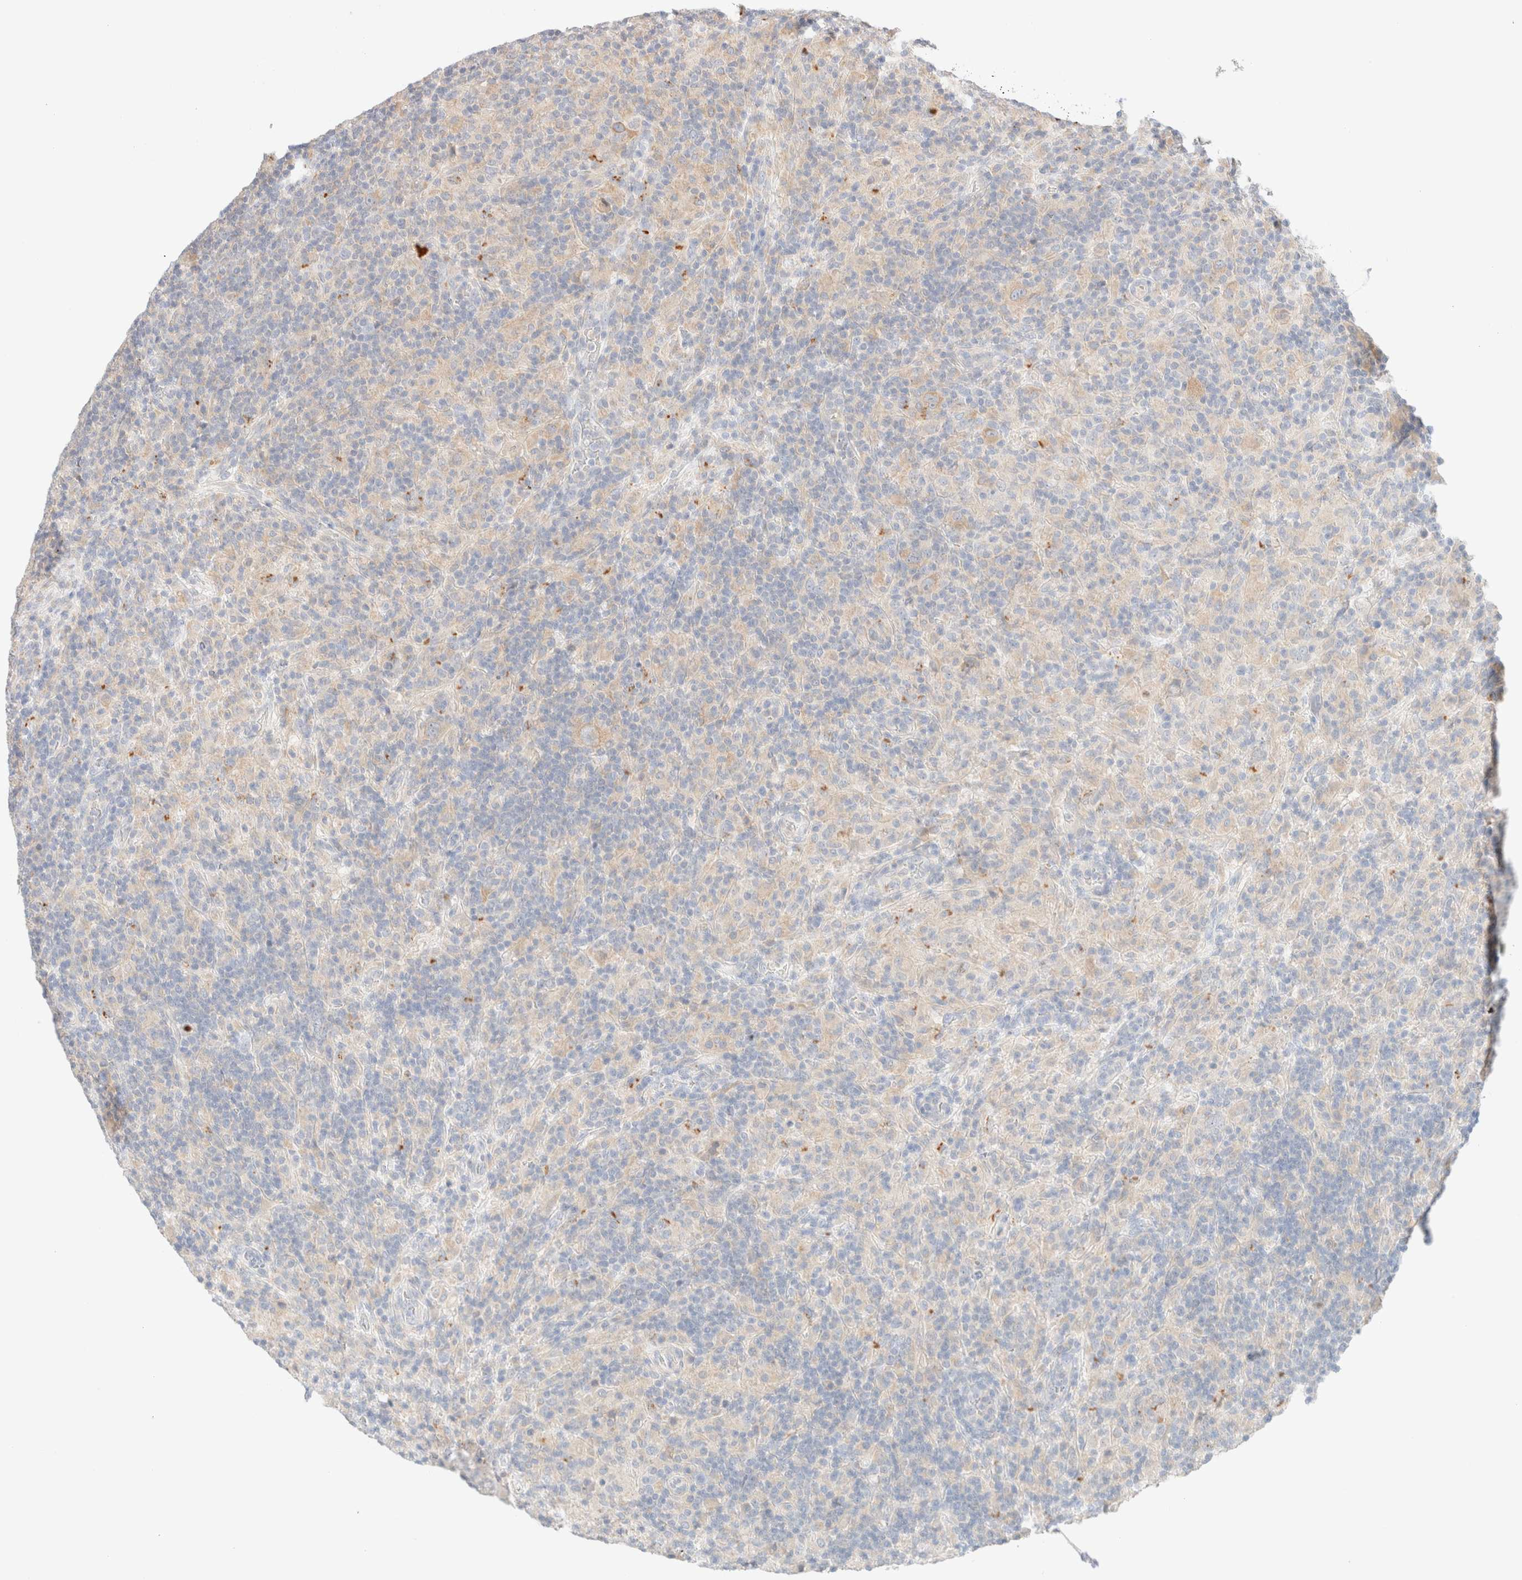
{"staining": {"intensity": "weak", "quantity": ">75%", "location": "cytoplasmic/membranous"}, "tissue": "lymphoma", "cell_type": "Tumor cells", "image_type": "cancer", "snomed": [{"axis": "morphology", "description": "Hodgkin's disease, NOS"}, {"axis": "topography", "description": "Lymph node"}], "caption": "There is low levels of weak cytoplasmic/membranous expression in tumor cells of lymphoma, as demonstrated by immunohistochemical staining (brown color).", "gene": "SARM1", "patient": {"sex": "male", "age": 70}}